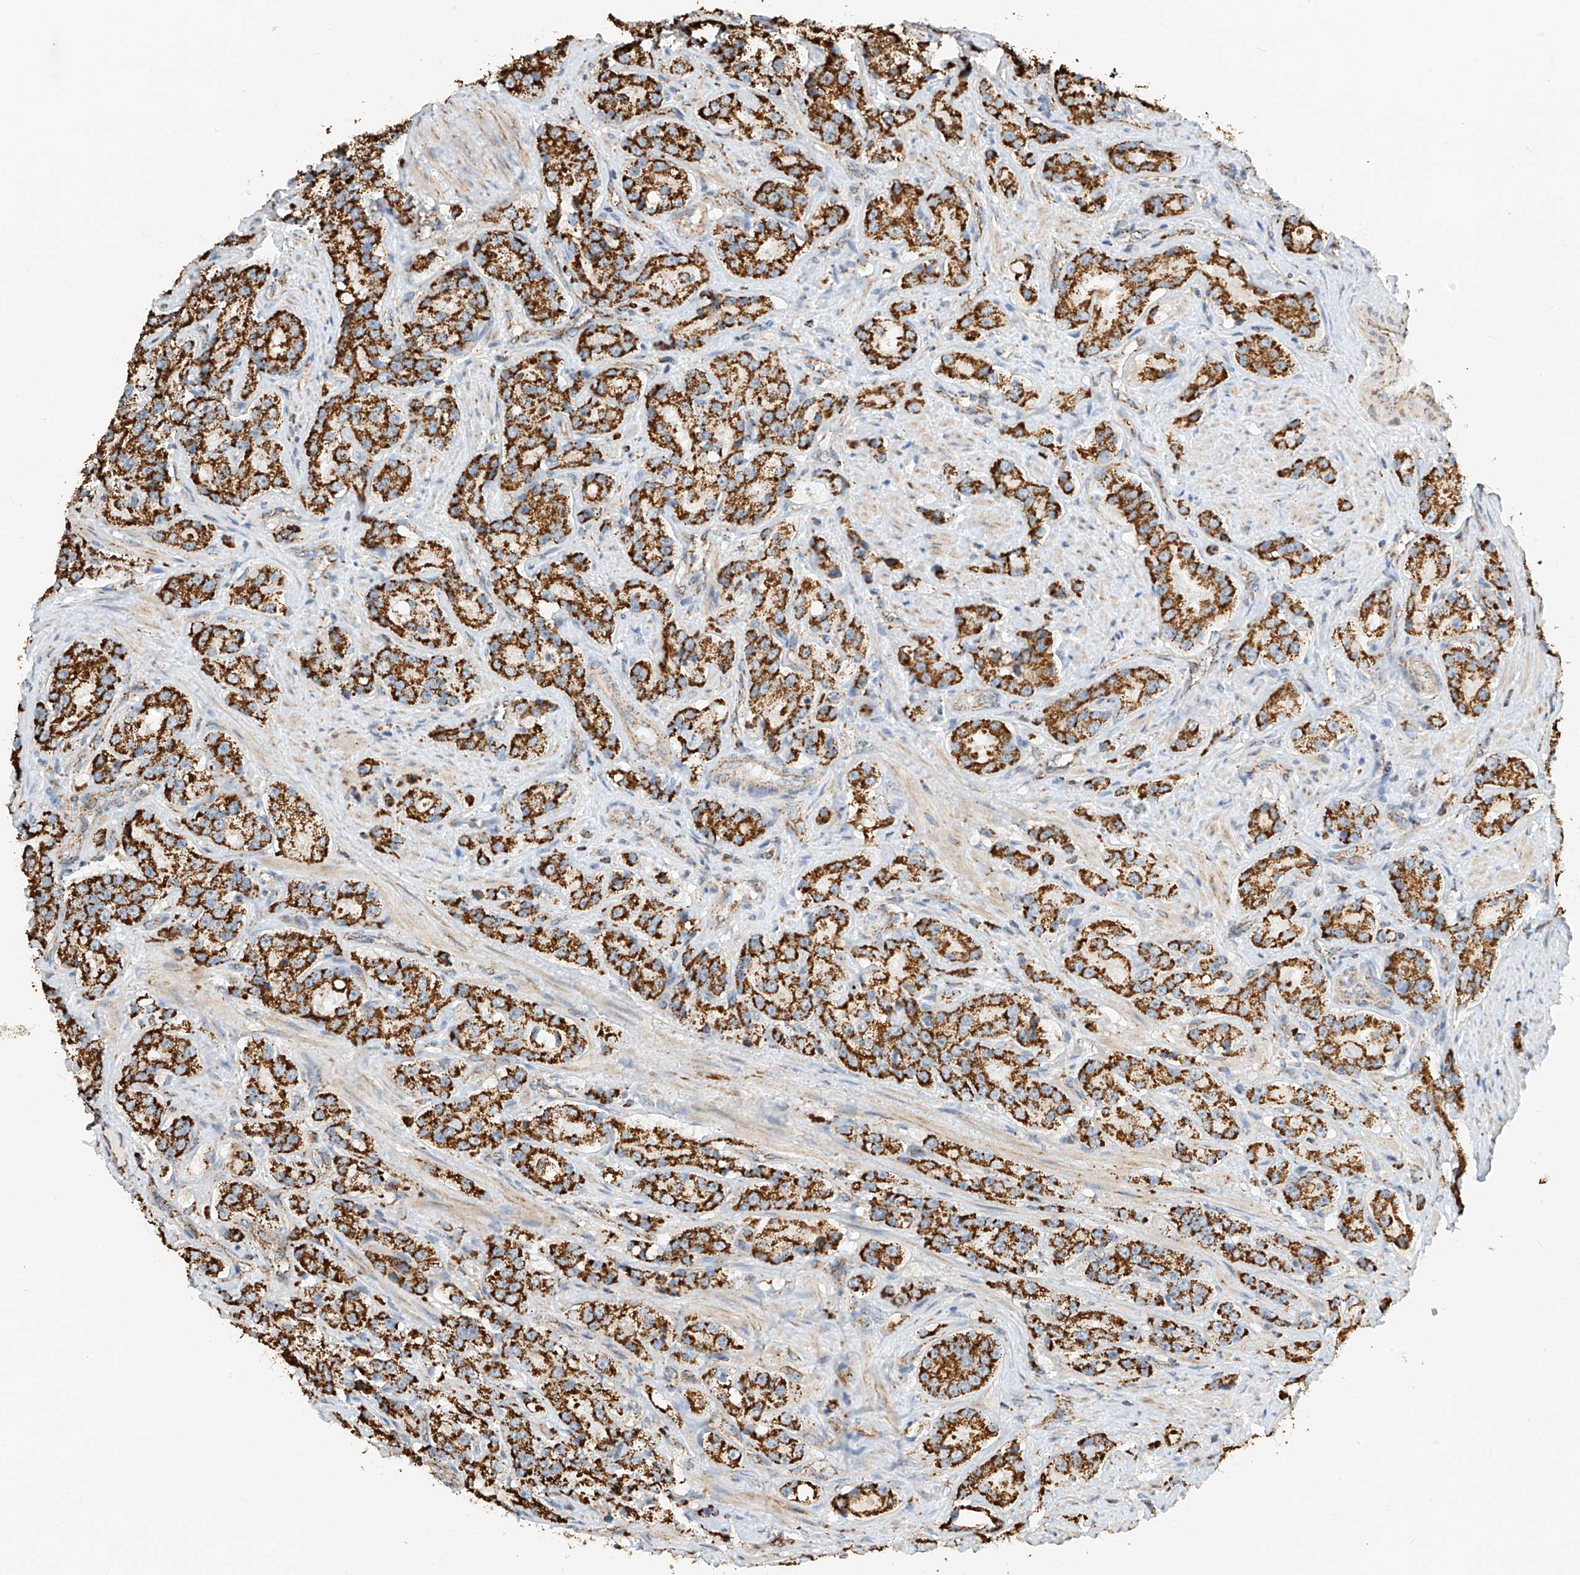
{"staining": {"intensity": "strong", "quantity": ">75%", "location": "cytoplasmic/membranous"}, "tissue": "prostate cancer", "cell_type": "Tumor cells", "image_type": "cancer", "snomed": [{"axis": "morphology", "description": "Adenocarcinoma, High grade"}, {"axis": "topography", "description": "Prostate"}], "caption": "An image showing strong cytoplasmic/membranous expression in approximately >75% of tumor cells in prostate high-grade adenocarcinoma, as visualized by brown immunohistochemical staining.", "gene": "YIPF7", "patient": {"sex": "male", "age": 60}}